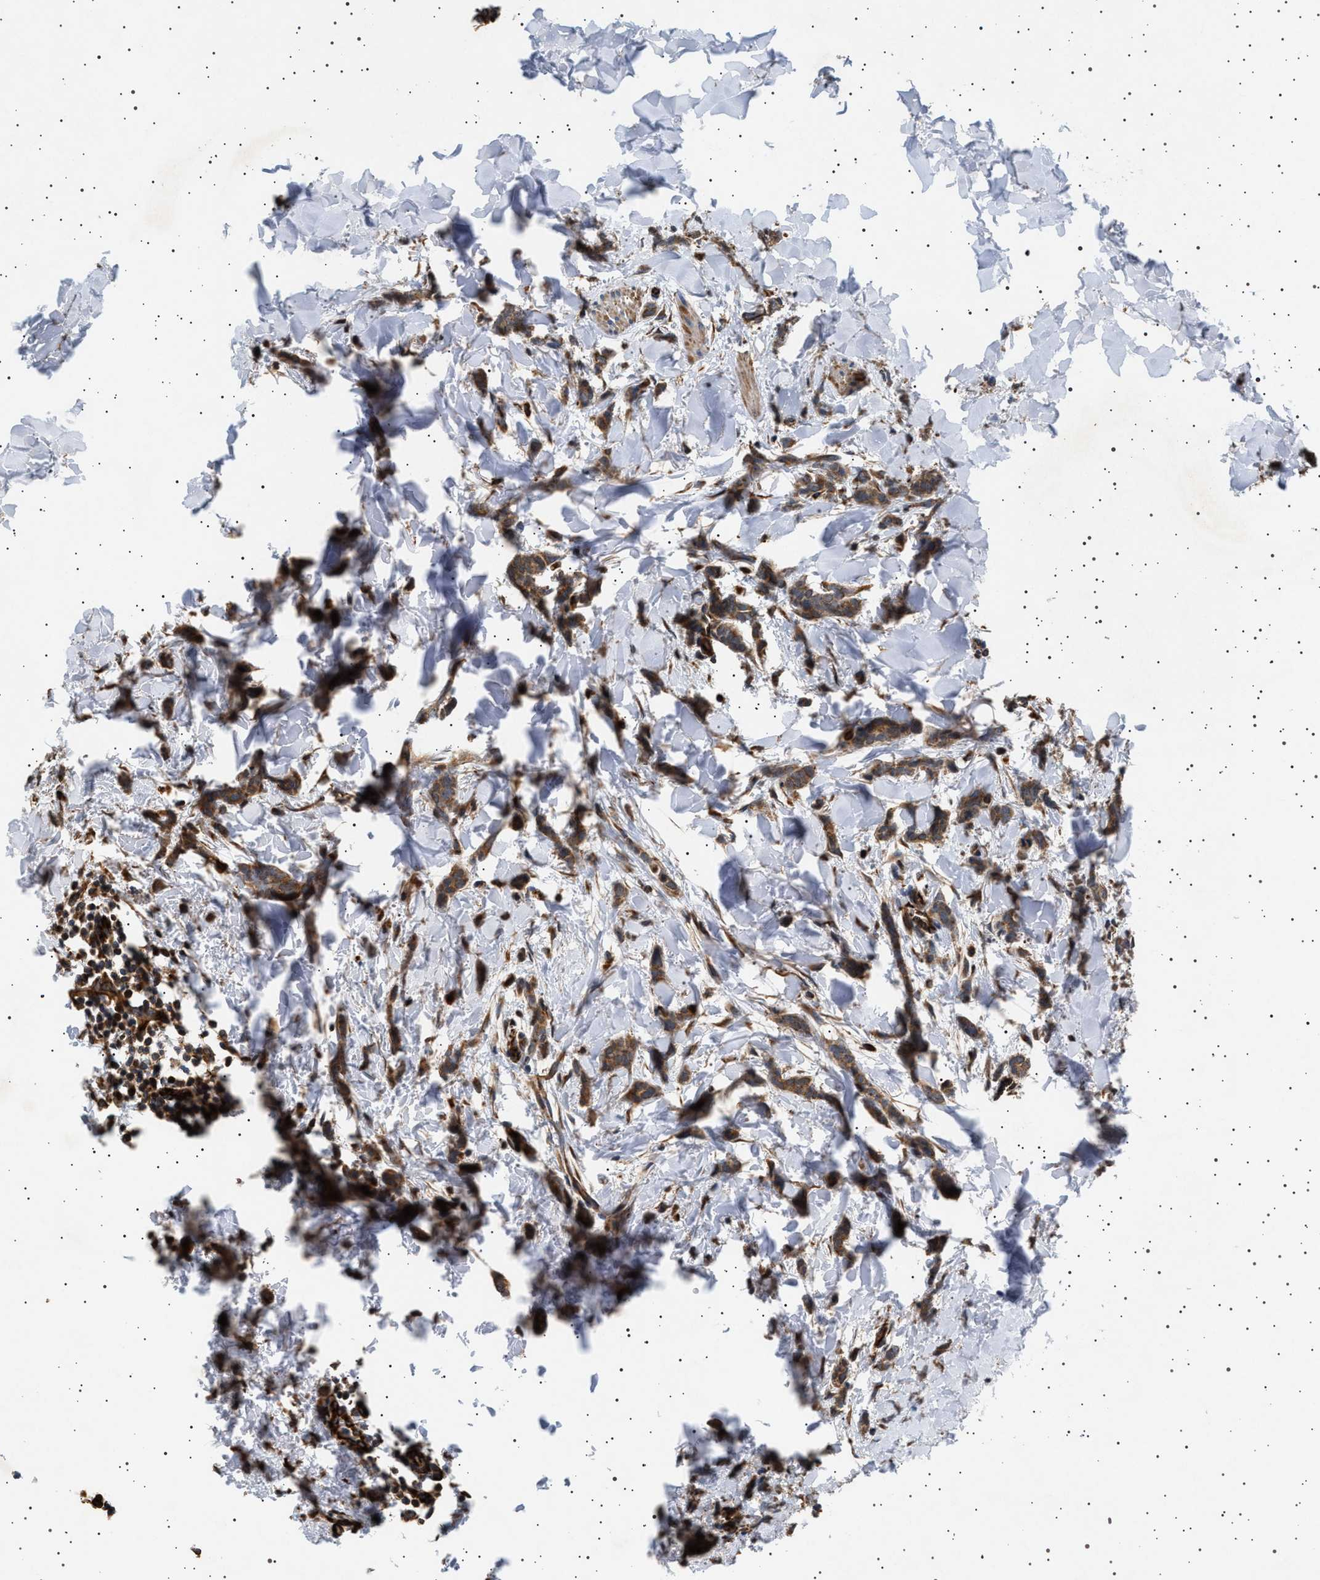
{"staining": {"intensity": "moderate", "quantity": ">75%", "location": "cytoplasmic/membranous"}, "tissue": "breast cancer", "cell_type": "Tumor cells", "image_type": "cancer", "snomed": [{"axis": "morphology", "description": "Lobular carcinoma"}, {"axis": "topography", "description": "Skin"}, {"axis": "topography", "description": "Breast"}], "caption": "Immunohistochemical staining of breast cancer (lobular carcinoma) shows moderate cytoplasmic/membranous protein staining in about >75% of tumor cells.", "gene": "TRUB2", "patient": {"sex": "female", "age": 46}}